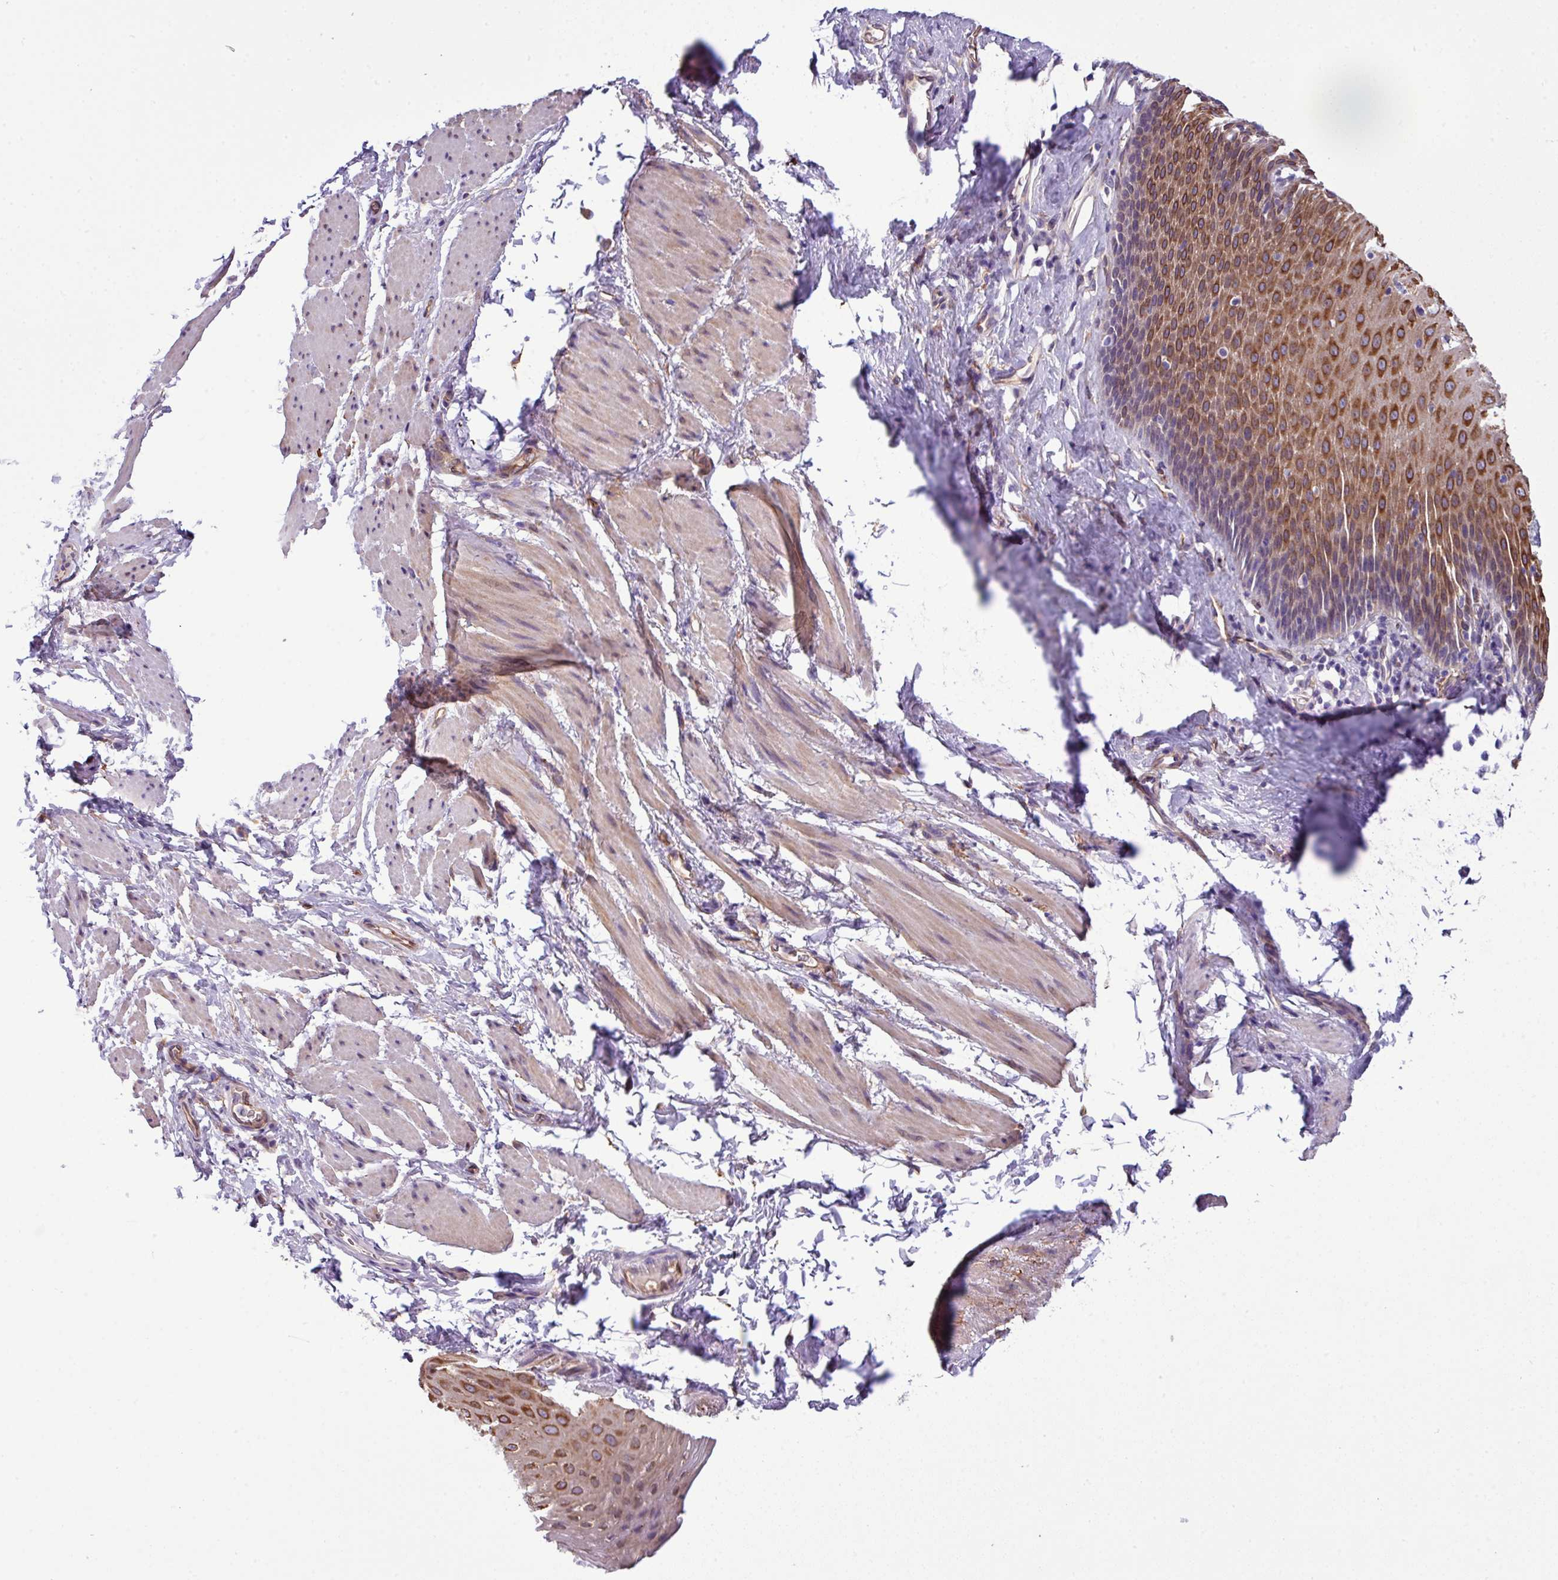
{"staining": {"intensity": "strong", "quantity": "<25%", "location": "cytoplasmic/membranous"}, "tissue": "esophagus", "cell_type": "Squamous epithelial cells", "image_type": "normal", "snomed": [{"axis": "morphology", "description": "Normal tissue, NOS"}, {"axis": "topography", "description": "Esophagus"}], "caption": "Squamous epithelial cells exhibit medium levels of strong cytoplasmic/membranous expression in about <25% of cells in benign human esophagus. (DAB = brown stain, brightfield microscopy at high magnification).", "gene": "PARD6A", "patient": {"sex": "female", "age": 61}}